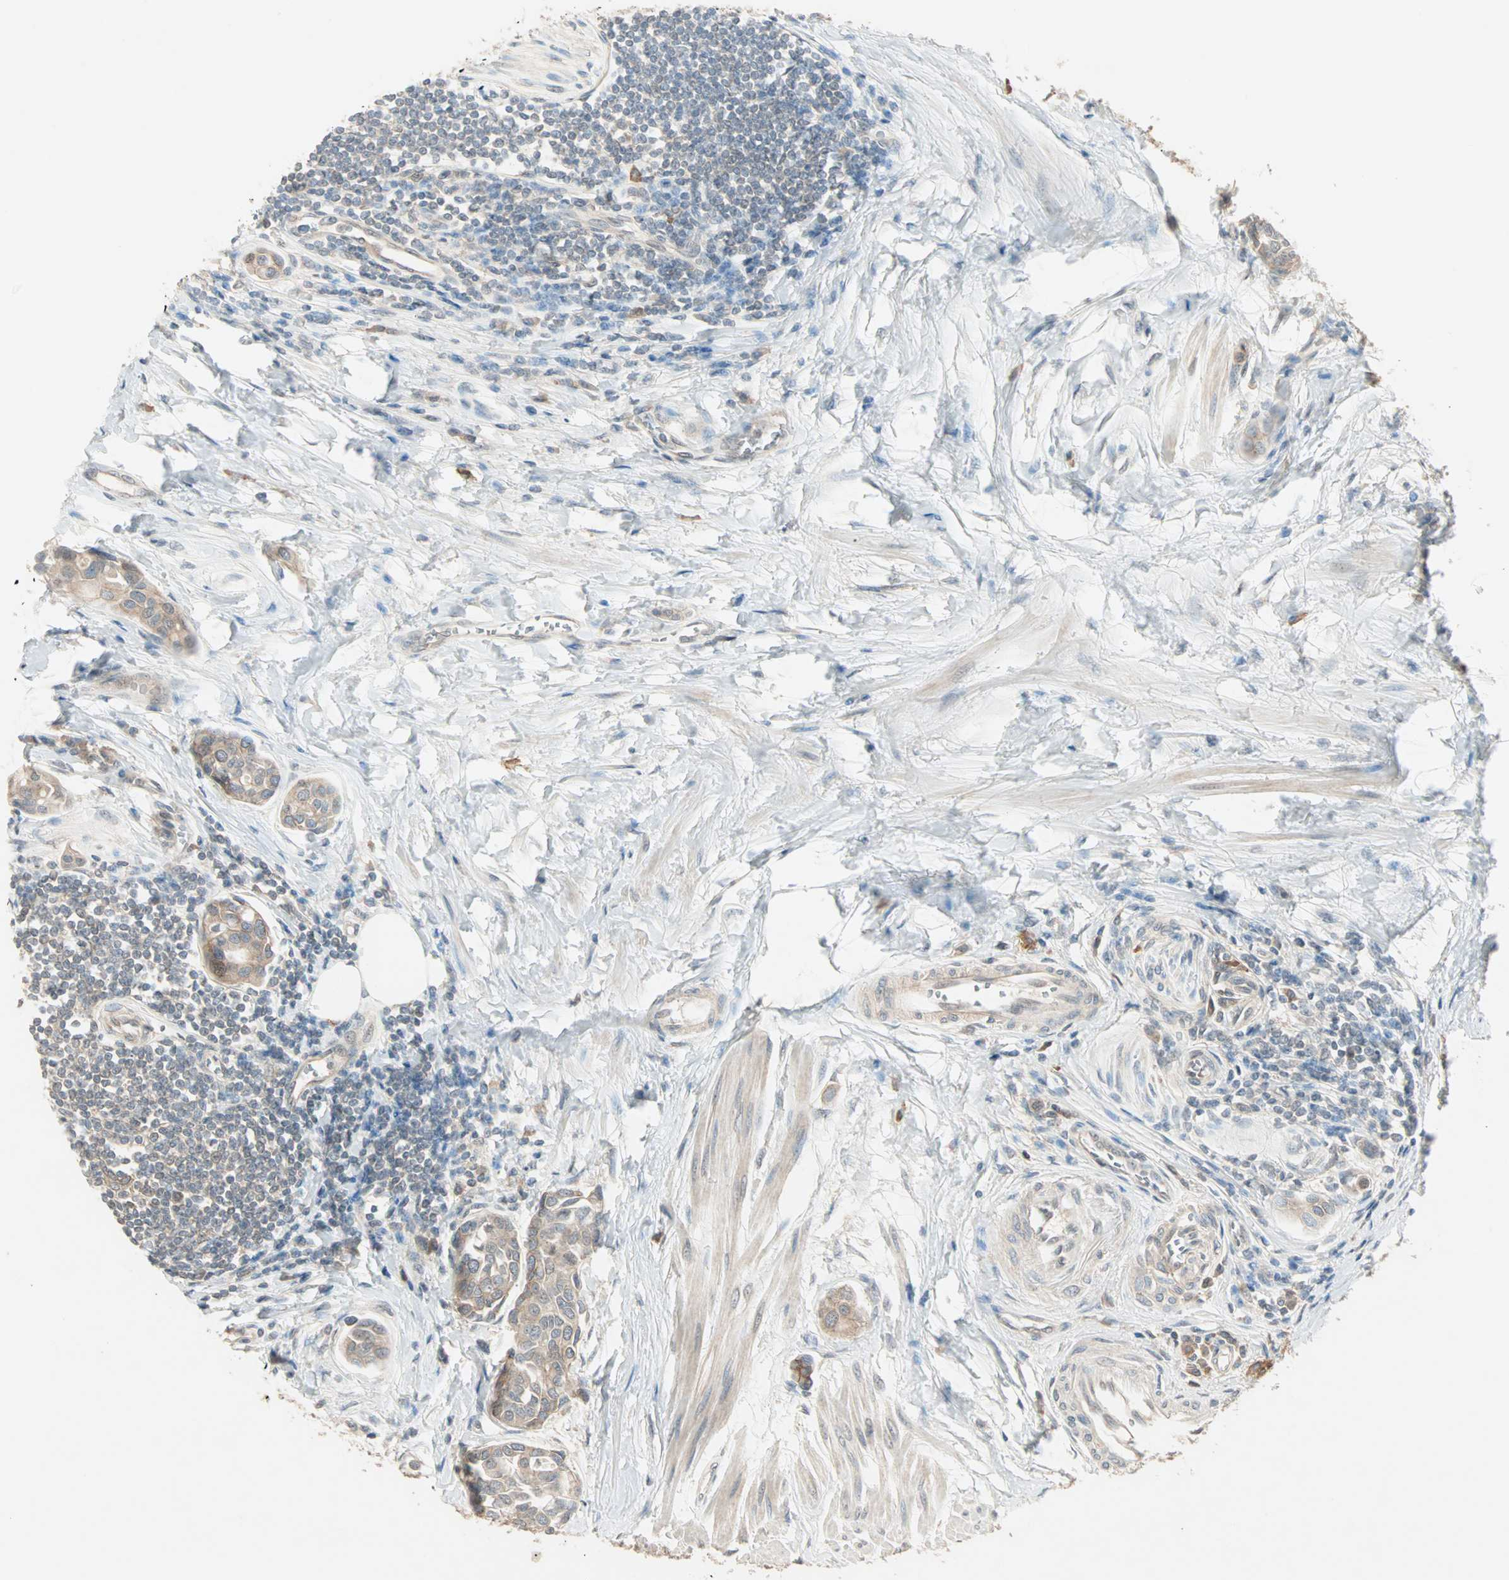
{"staining": {"intensity": "moderate", "quantity": ">75%", "location": "cytoplasmic/membranous"}, "tissue": "urothelial cancer", "cell_type": "Tumor cells", "image_type": "cancer", "snomed": [{"axis": "morphology", "description": "Urothelial carcinoma, High grade"}, {"axis": "topography", "description": "Urinary bladder"}], "caption": "Tumor cells demonstrate moderate cytoplasmic/membranous expression in approximately >75% of cells in urothelial carcinoma (high-grade).", "gene": "TTF2", "patient": {"sex": "male", "age": 78}}